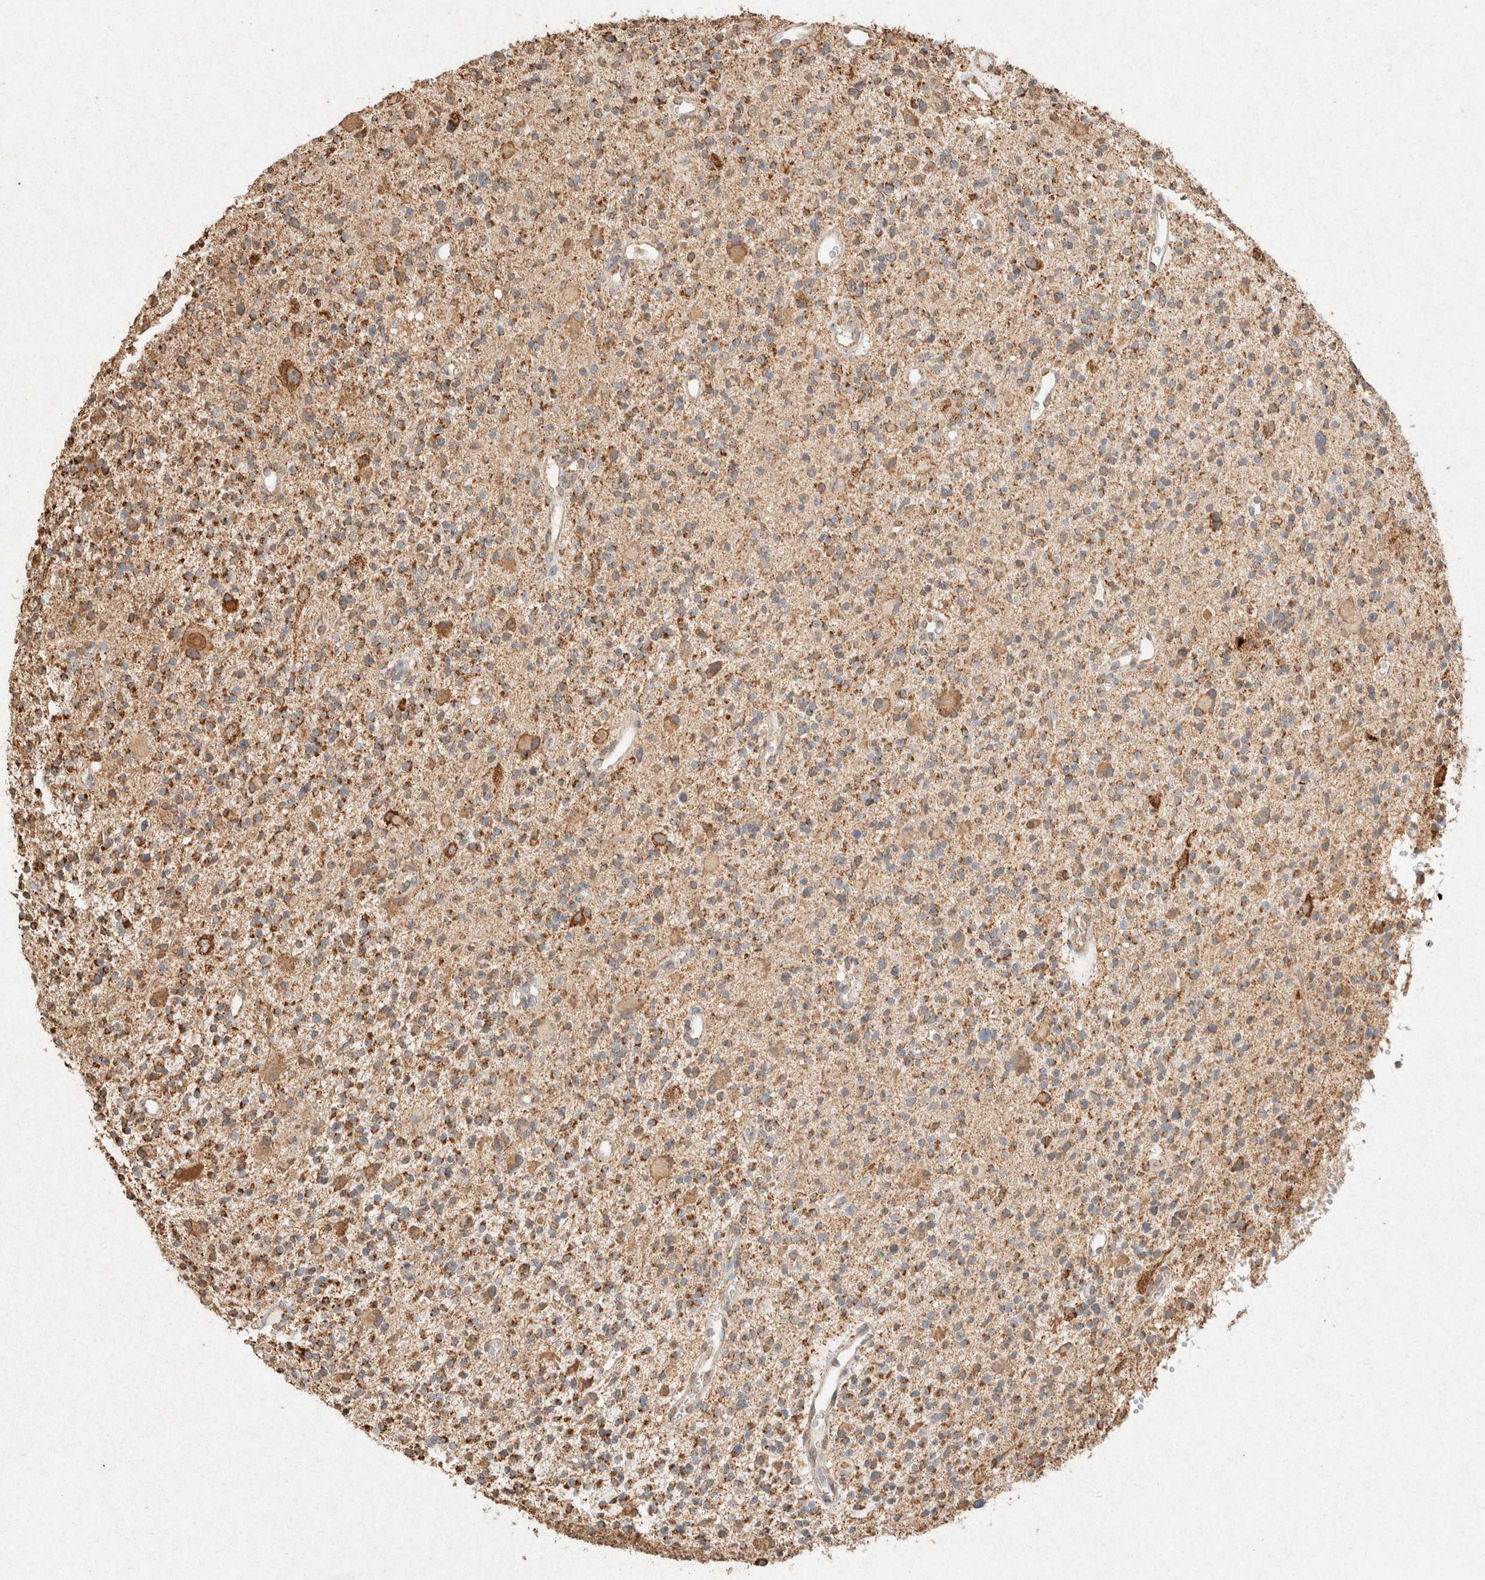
{"staining": {"intensity": "moderate", "quantity": ">75%", "location": "cytoplasmic/membranous"}, "tissue": "glioma", "cell_type": "Tumor cells", "image_type": "cancer", "snomed": [{"axis": "morphology", "description": "Glioma, malignant, High grade"}, {"axis": "topography", "description": "Brain"}], "caption": "A medium amount of moderate cytoplasmic/membranous staining is identified in approximately >75% of tumor cells in malignant glioma (high-grade) tissue.", "gene": "SDC2", "patient": {"sex": "male", "age": 48}}